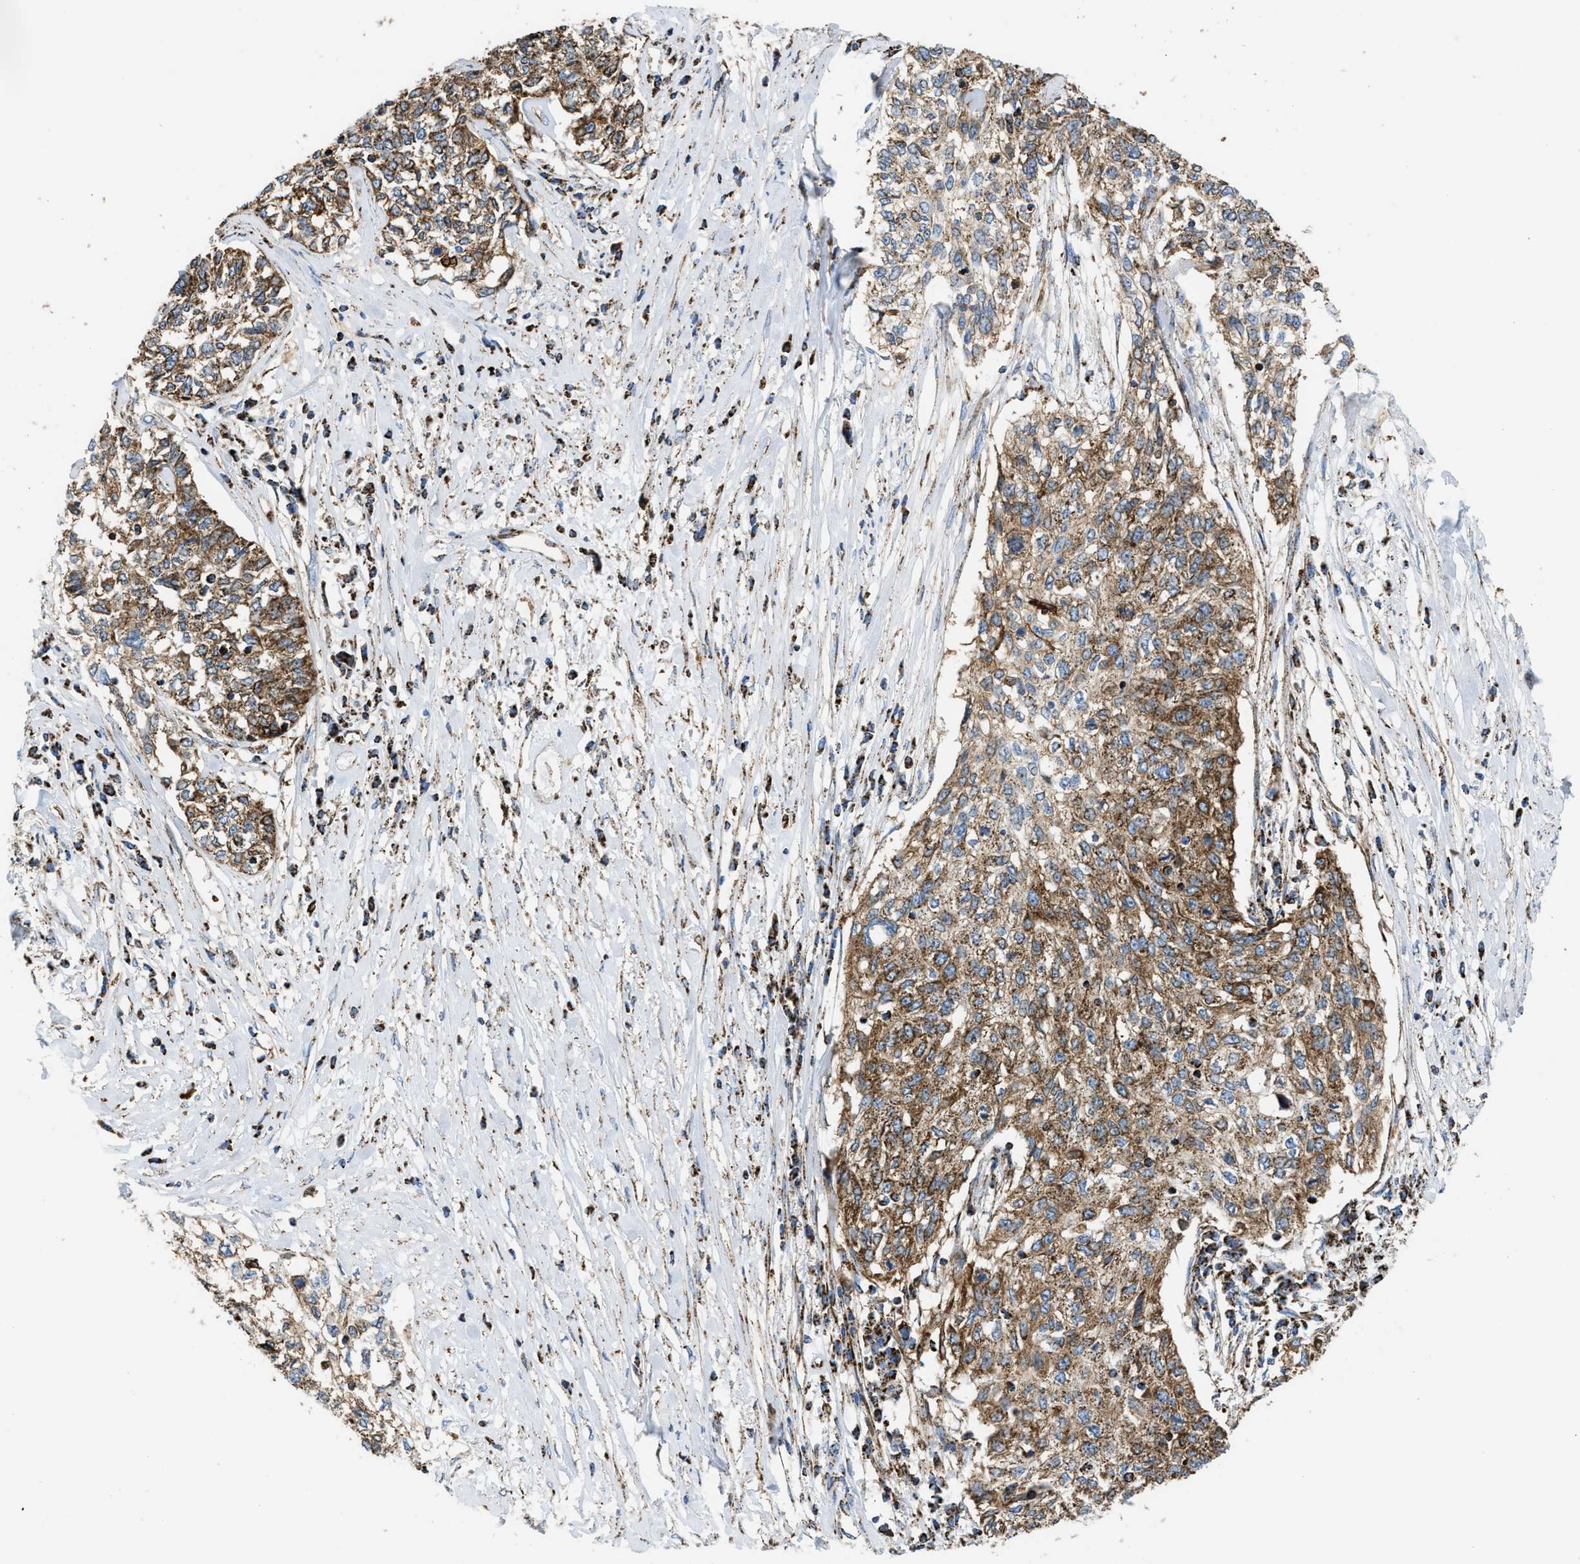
{"staining": {"intensity": "moderate", "quantity": ">75%", "location": "cytoplasmic/membranous"}, "tissue": "cervical cancer", "cell_type": "Tumor cells", "image_type": "cancer", "snomed": [{"axis": "morphology", "description": "Squamous cell carcinoma, NOS"}, {"axis": "topography", "description": "Cervix"}], "caption": "Tumor cells display medium levels of moderate cytoplasmic/membranous staining in about >75% of cells in cervical cancer.", "gene": "ECHS1", "patient": {"sex": "female", "age": 57}}